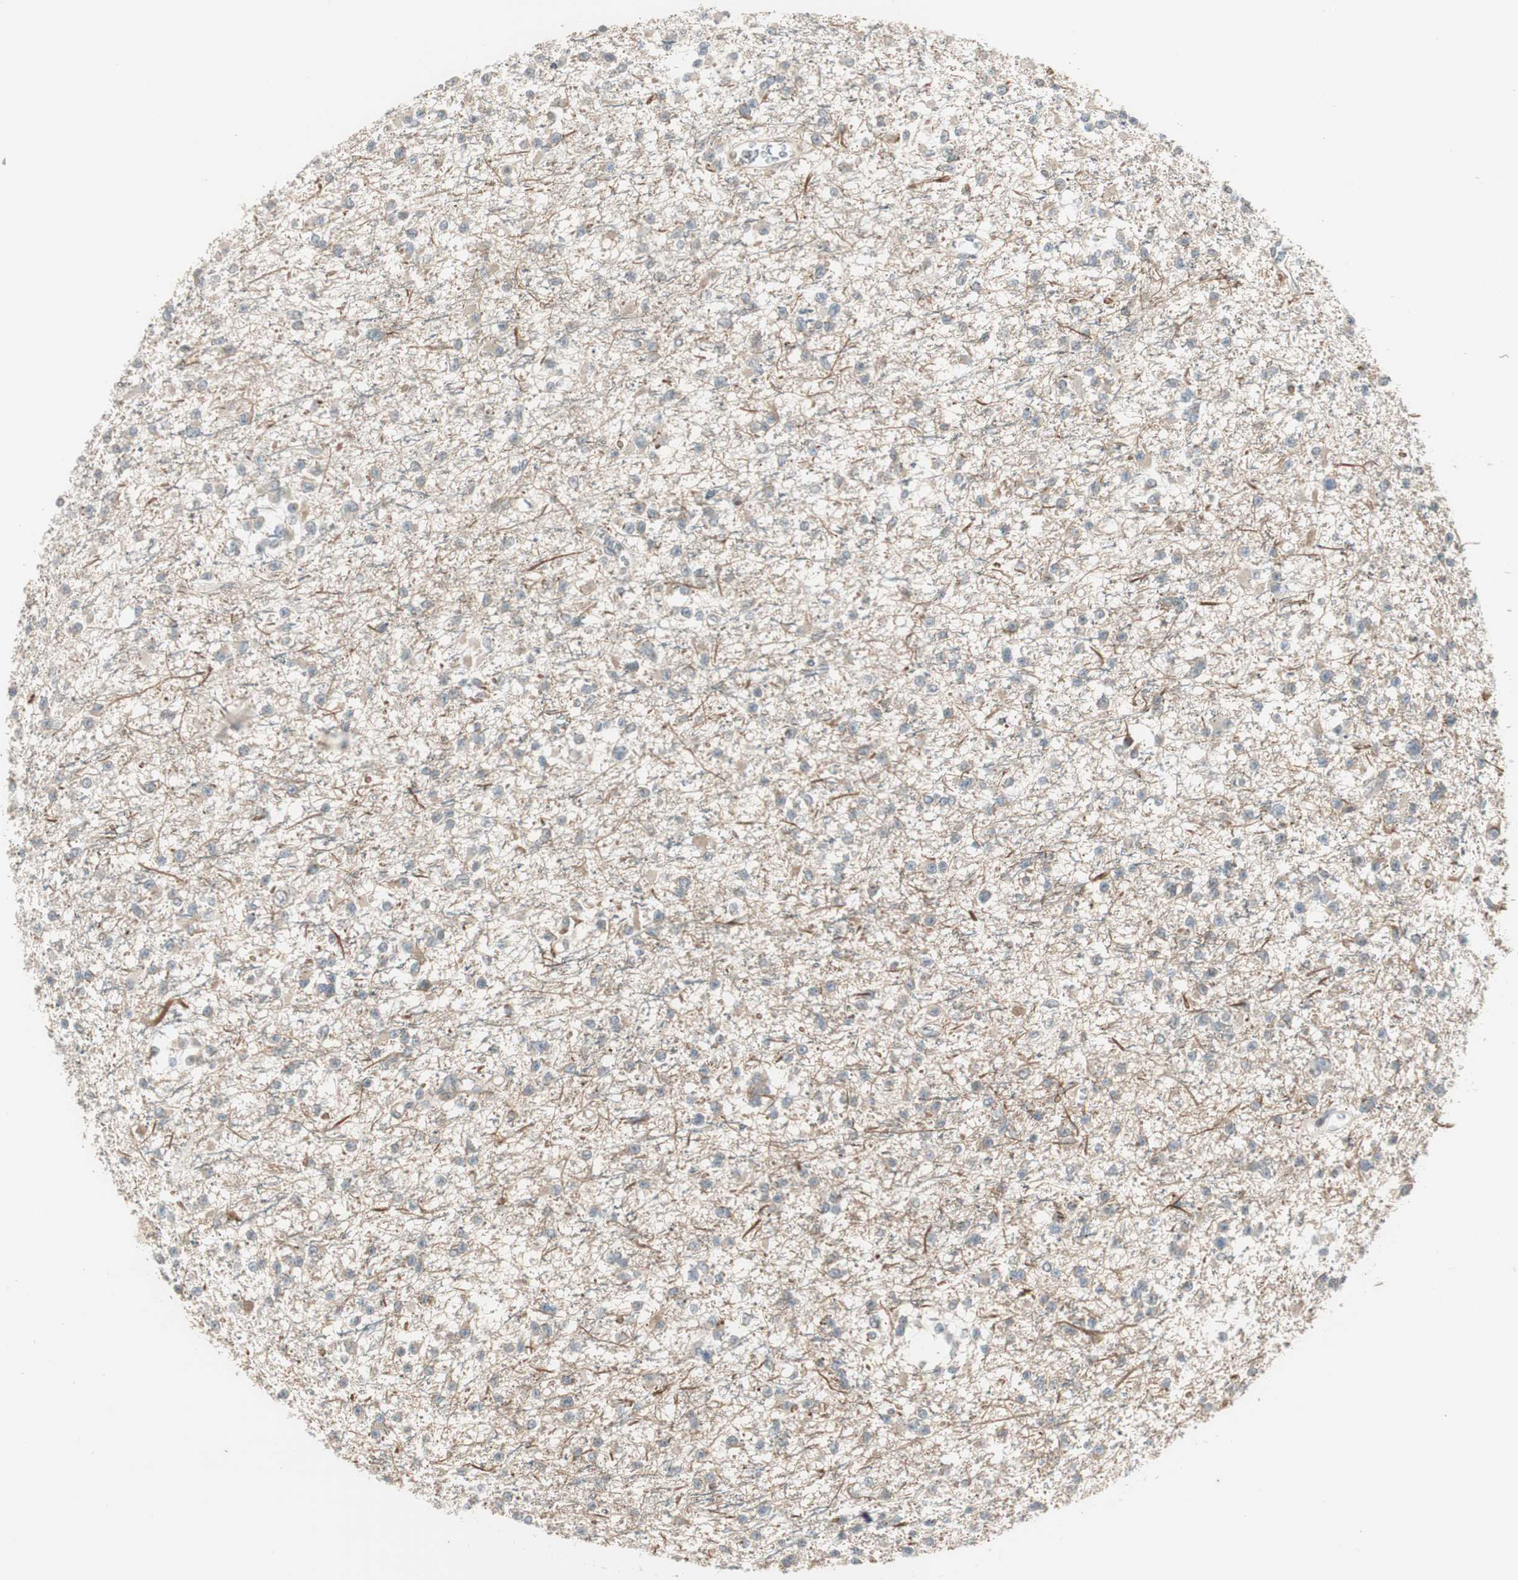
{"staining": {"intensity": "negative", "quantity": "none", "location": "none"}, "tissue": "glioma", "cell_type": "Tumor cells", "image_type": "cancer", "snomed": [{"axis": "morphology", "description": "Glioma, malignant, Low grade"}, {"axis": "topography", "description": "Brain"}], "caption": "The micrograph exhibits no significant positivity in tumor cells of glioma. The staining was performed using DAB to visualize the protein expression in brown, while the nuclei were stained in blue with hematoxylin (Magnification: 20x).", "gene": "SFRP1", "patient": {"sex": "female", "age": 22}}